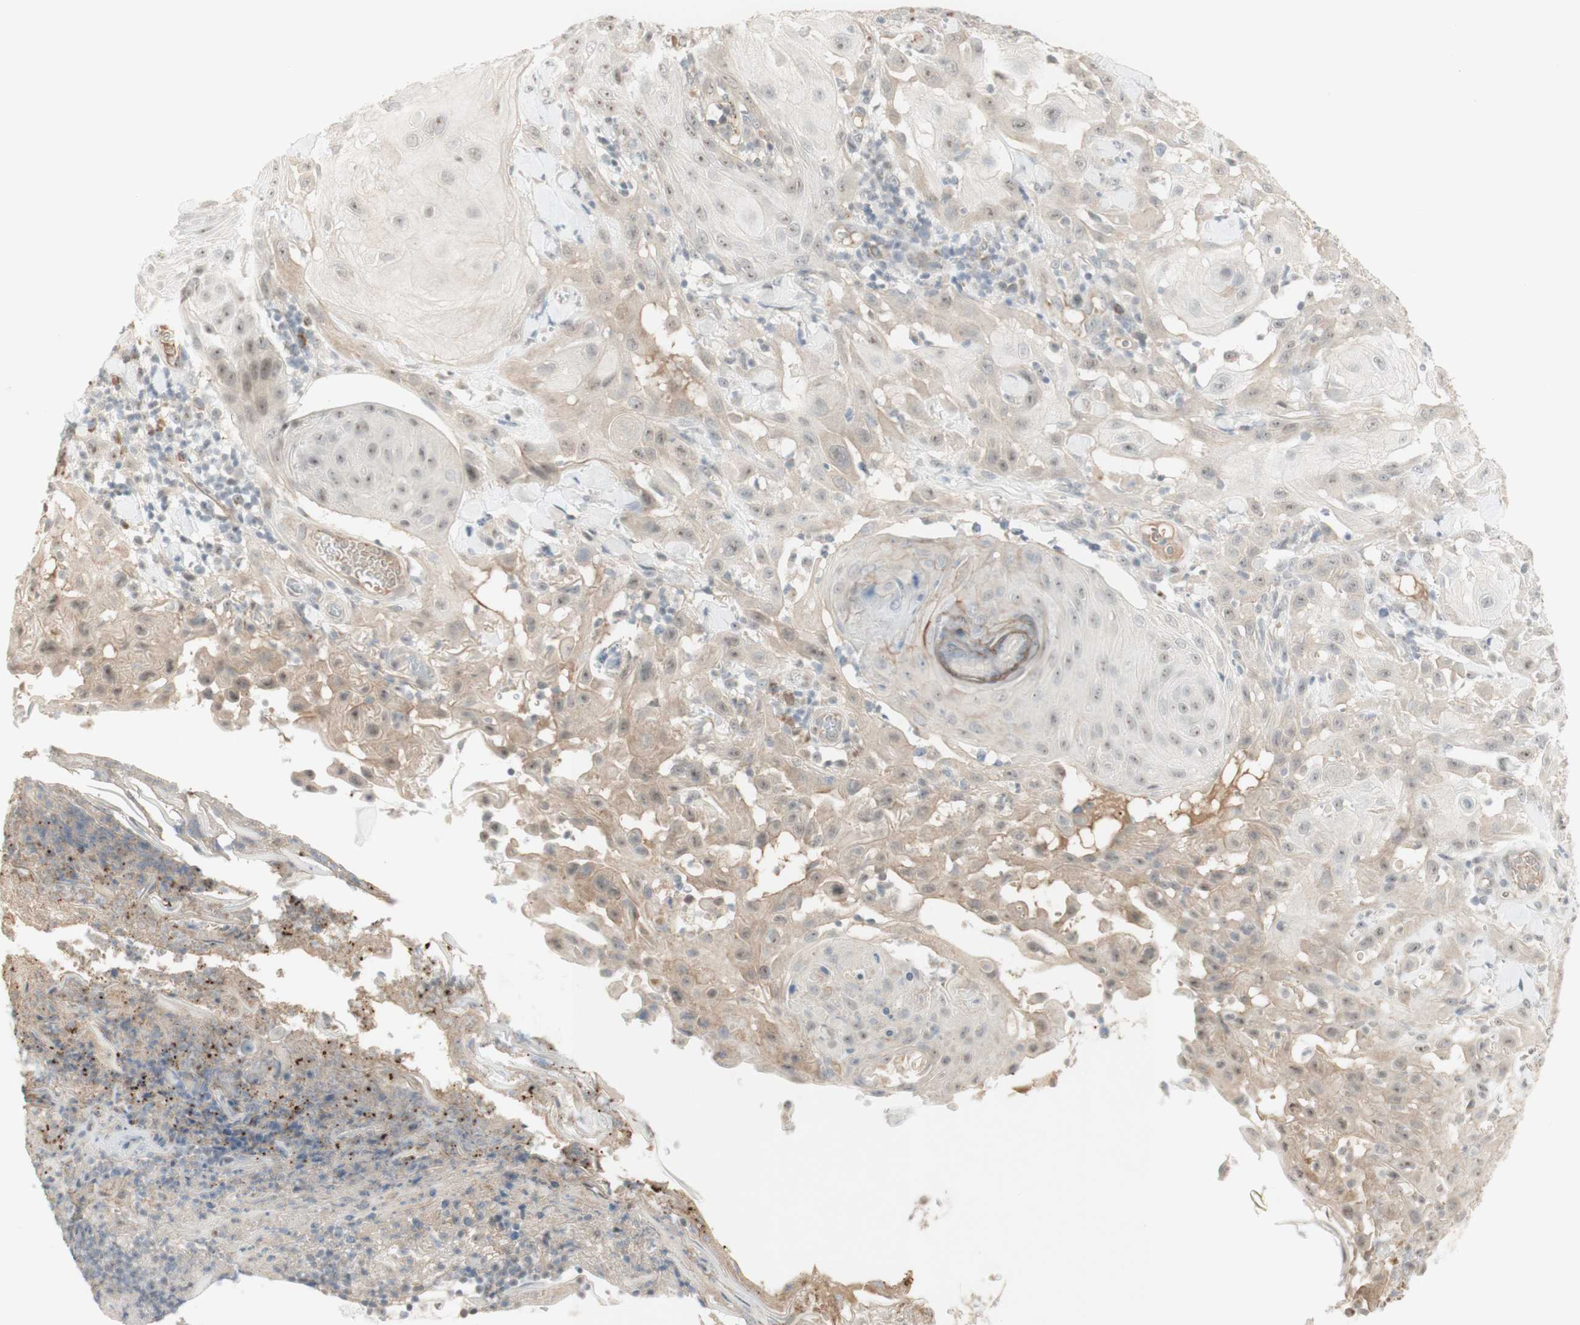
{"staining": {"intensity": "weak", "quantity": ">75%", "location": "cytoplasmic/membranous,nuclear"}, "tissue": "skin cancer", "cell_type": "Tumor cells", "image_type": "cancer", "snomed": [{"axis": "morphology", "description": "Squamous cell carcinoma, NOS"}, {"axis": "topography", "description": "Skin"}], "caption": "Immunohistochemical staining of squamous cell carcinoma (skin) demonstrates low levels of weak cytoplasmic/membranous and nuclear expression in about >75% of tumor cells.", "gene": "PLCD4", "patient": {"sex": "male", "age": 24}}